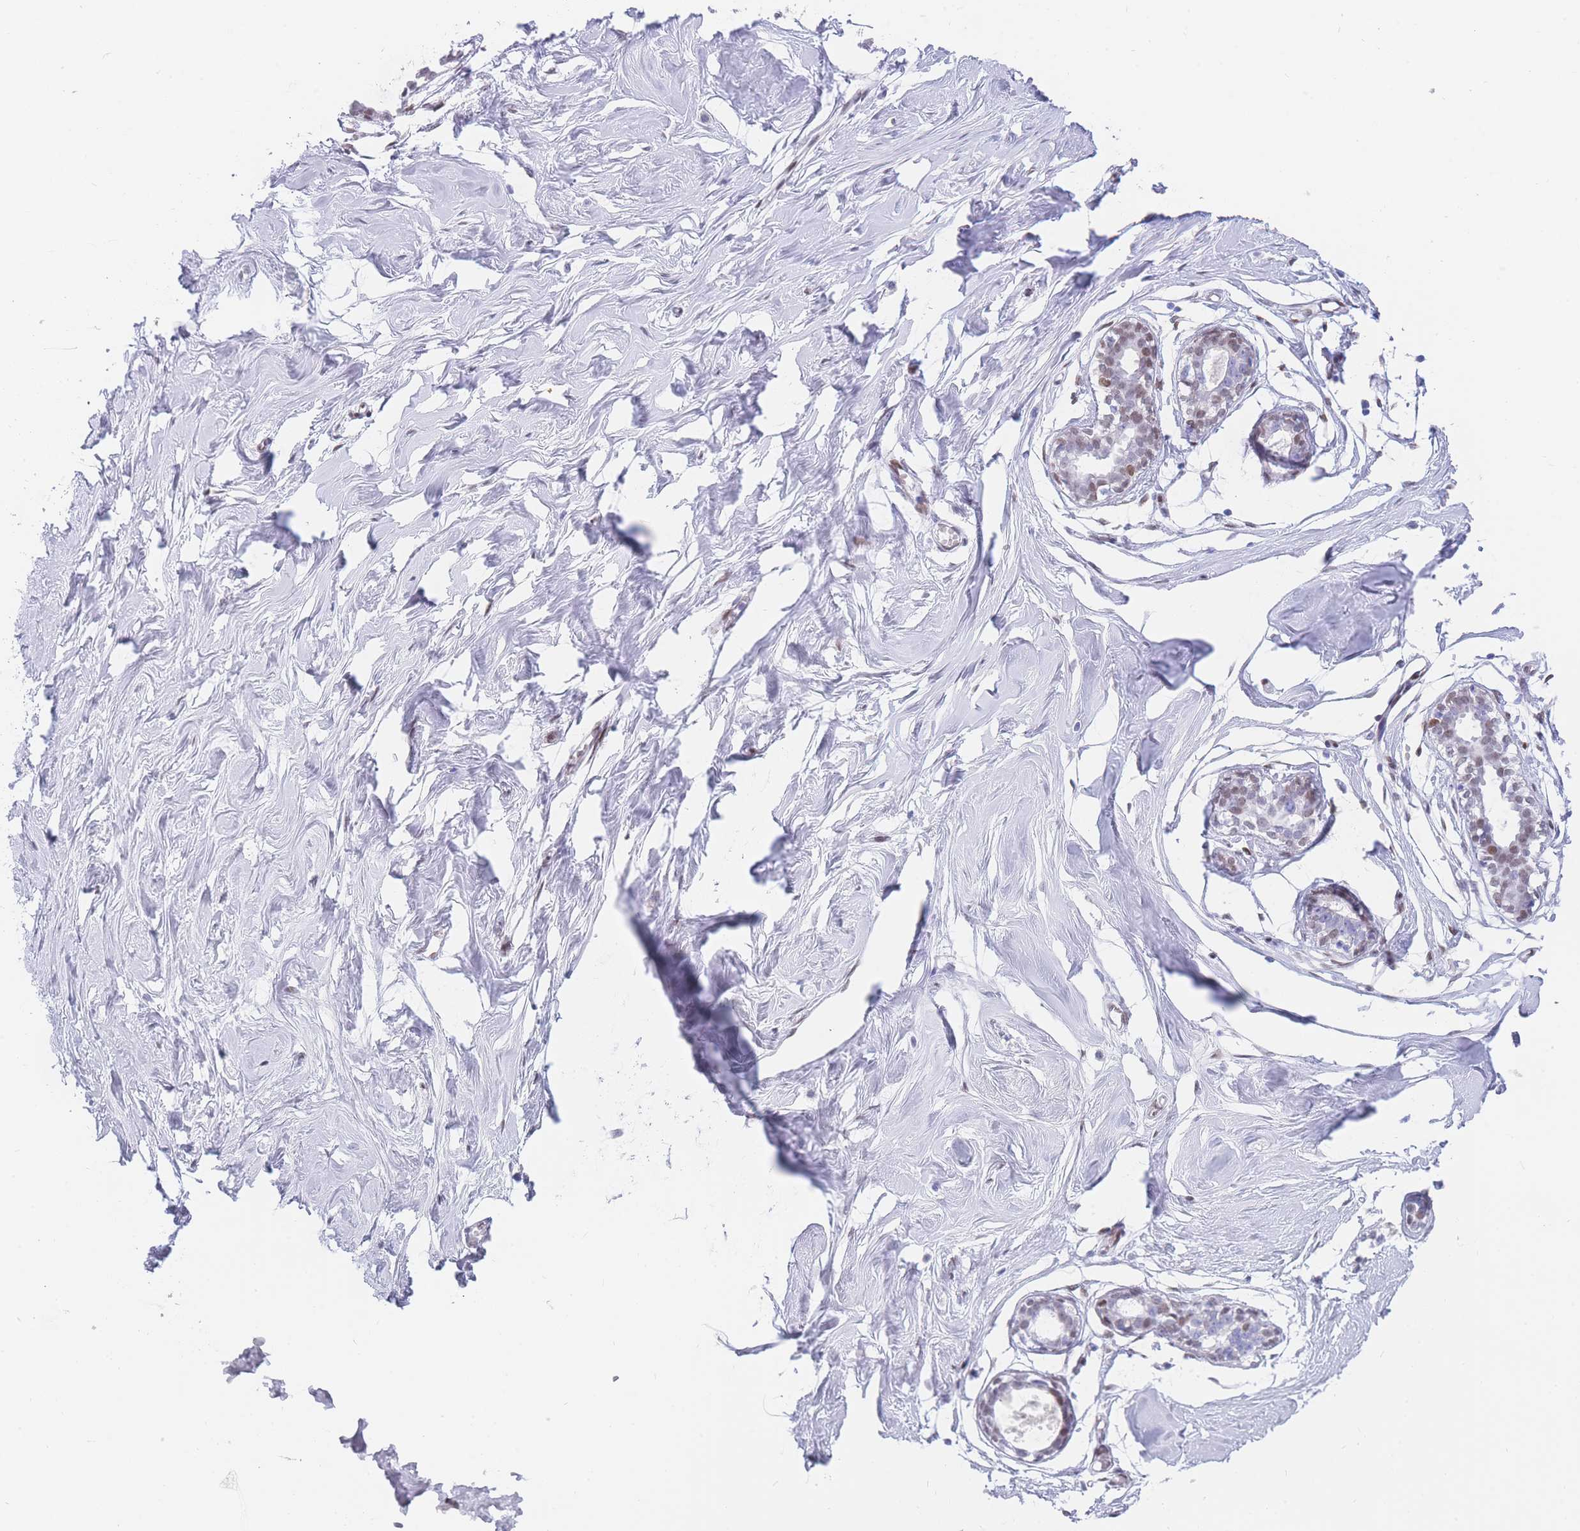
{"staining": {"intensity": "negative", "quantity": "none", "location": "none"}, "tissue": "breast", "cell_type": "Adipocytes", "image_type": "normal", "snomed": [{"axis": "morphology", "description": "Normal tissue, NOS"}, {"axis": "morphology", "description": "Adenoma, NOS"}, {"axis": "topography", "description": "Breast"}], "caption": "This histopathology image is of benign breast stained with immunohistochemistry to label a protein in brown with the nuclei are counter-stained blue. There is no staining in adipocytes.", "gene": "PSMB5", "patient": {"sex": "female", "age": 23}}